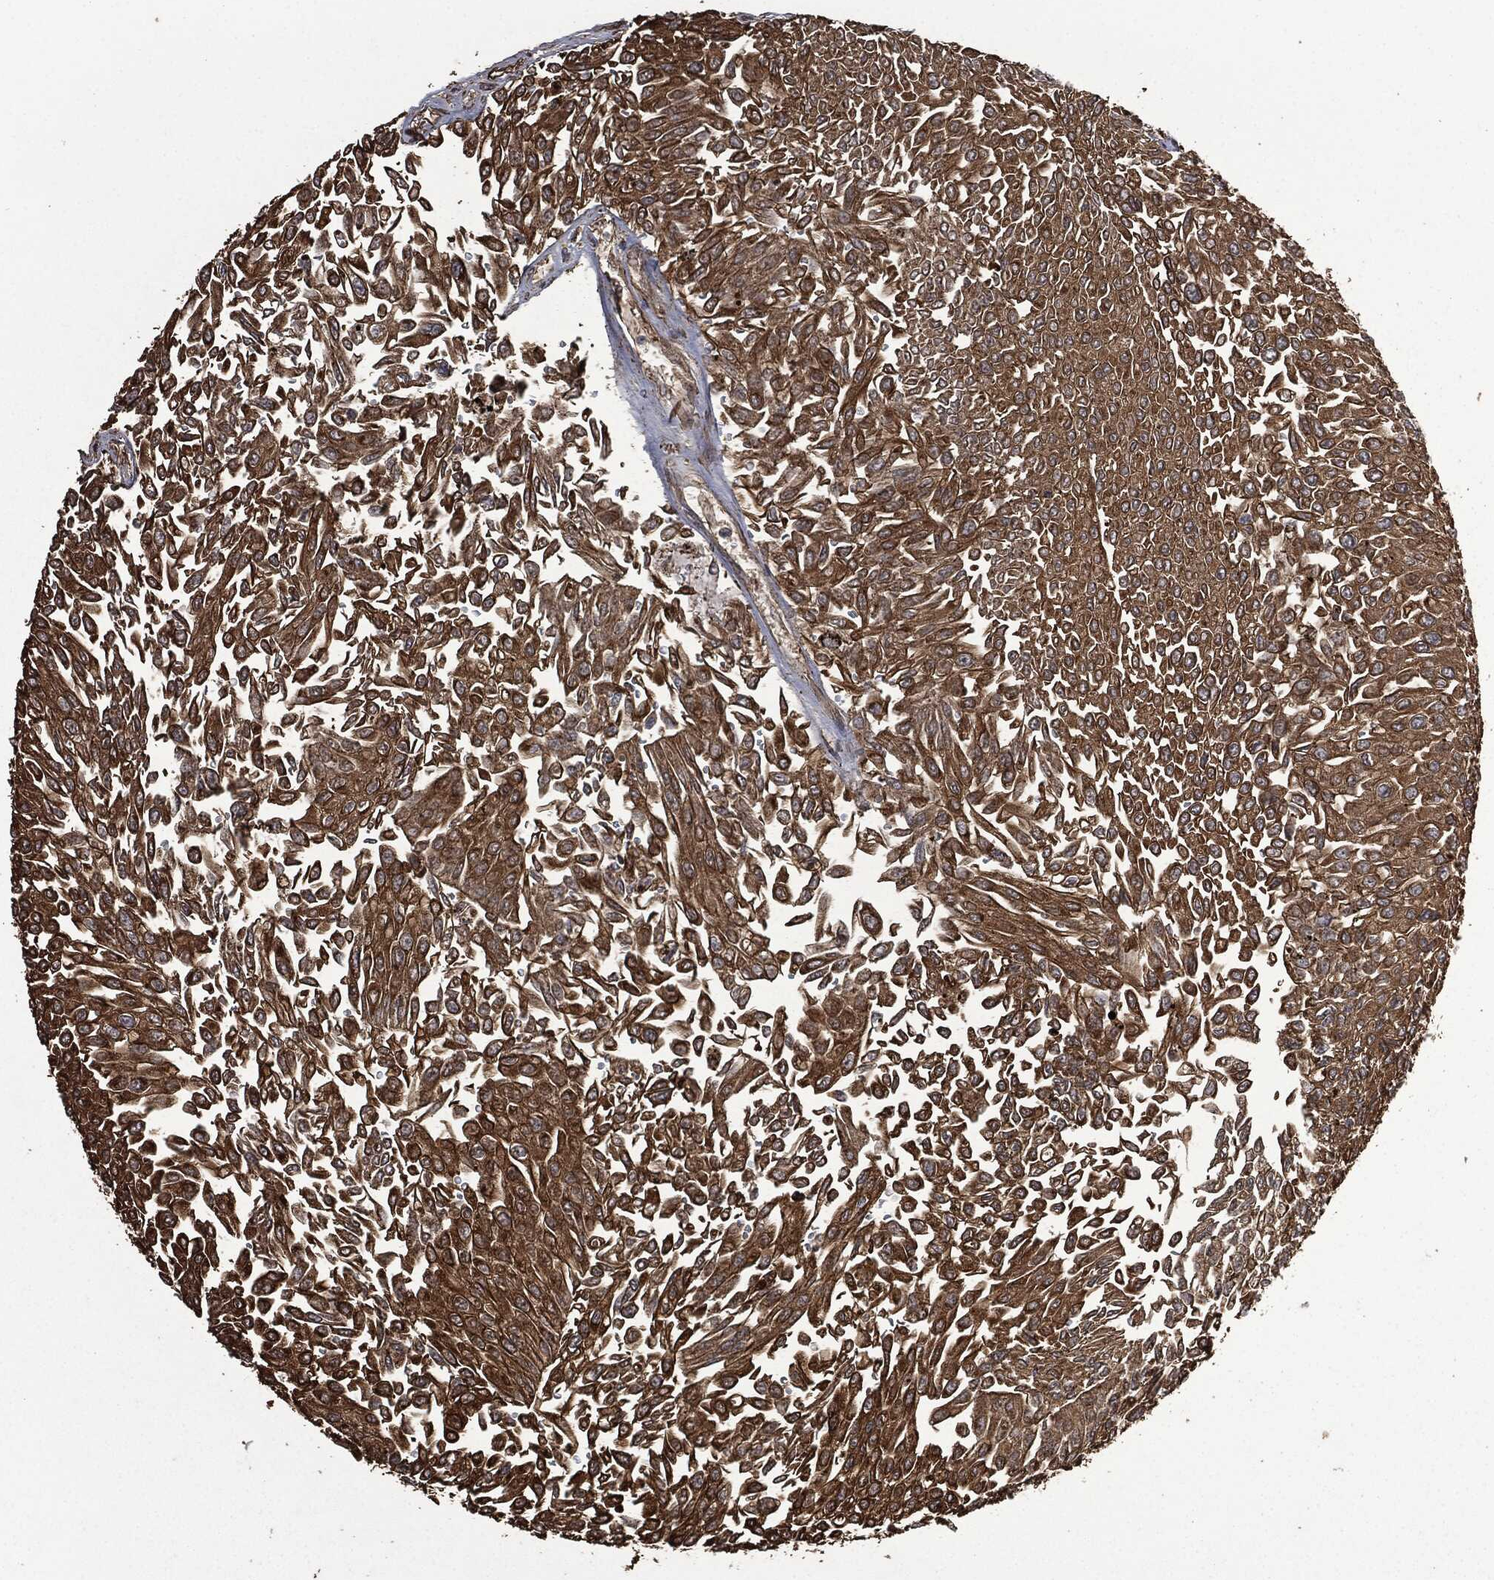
{"staining": {"intensity": "strong", "quantity": ">75%", "location": "cytoplasmic/membranous"}, "tissue": "urothelial cancer", "cell_type": "Tumor cells", "image_type": "cancer", "snomed": [{"axis": "morphology", "description": "Urothelial carcinoma, Low grade"}, {"axis": "topography", "description": "Urinary bladder"}], "caption": "A high-resolution photomicrograph shows IHC staining of urothelial cancer, which exhibits strong cytoplasmic/membranous expression in about >75% of tumor cells.", "gene": "LIG3", "patient": {"sex": "male", "age": 67}}